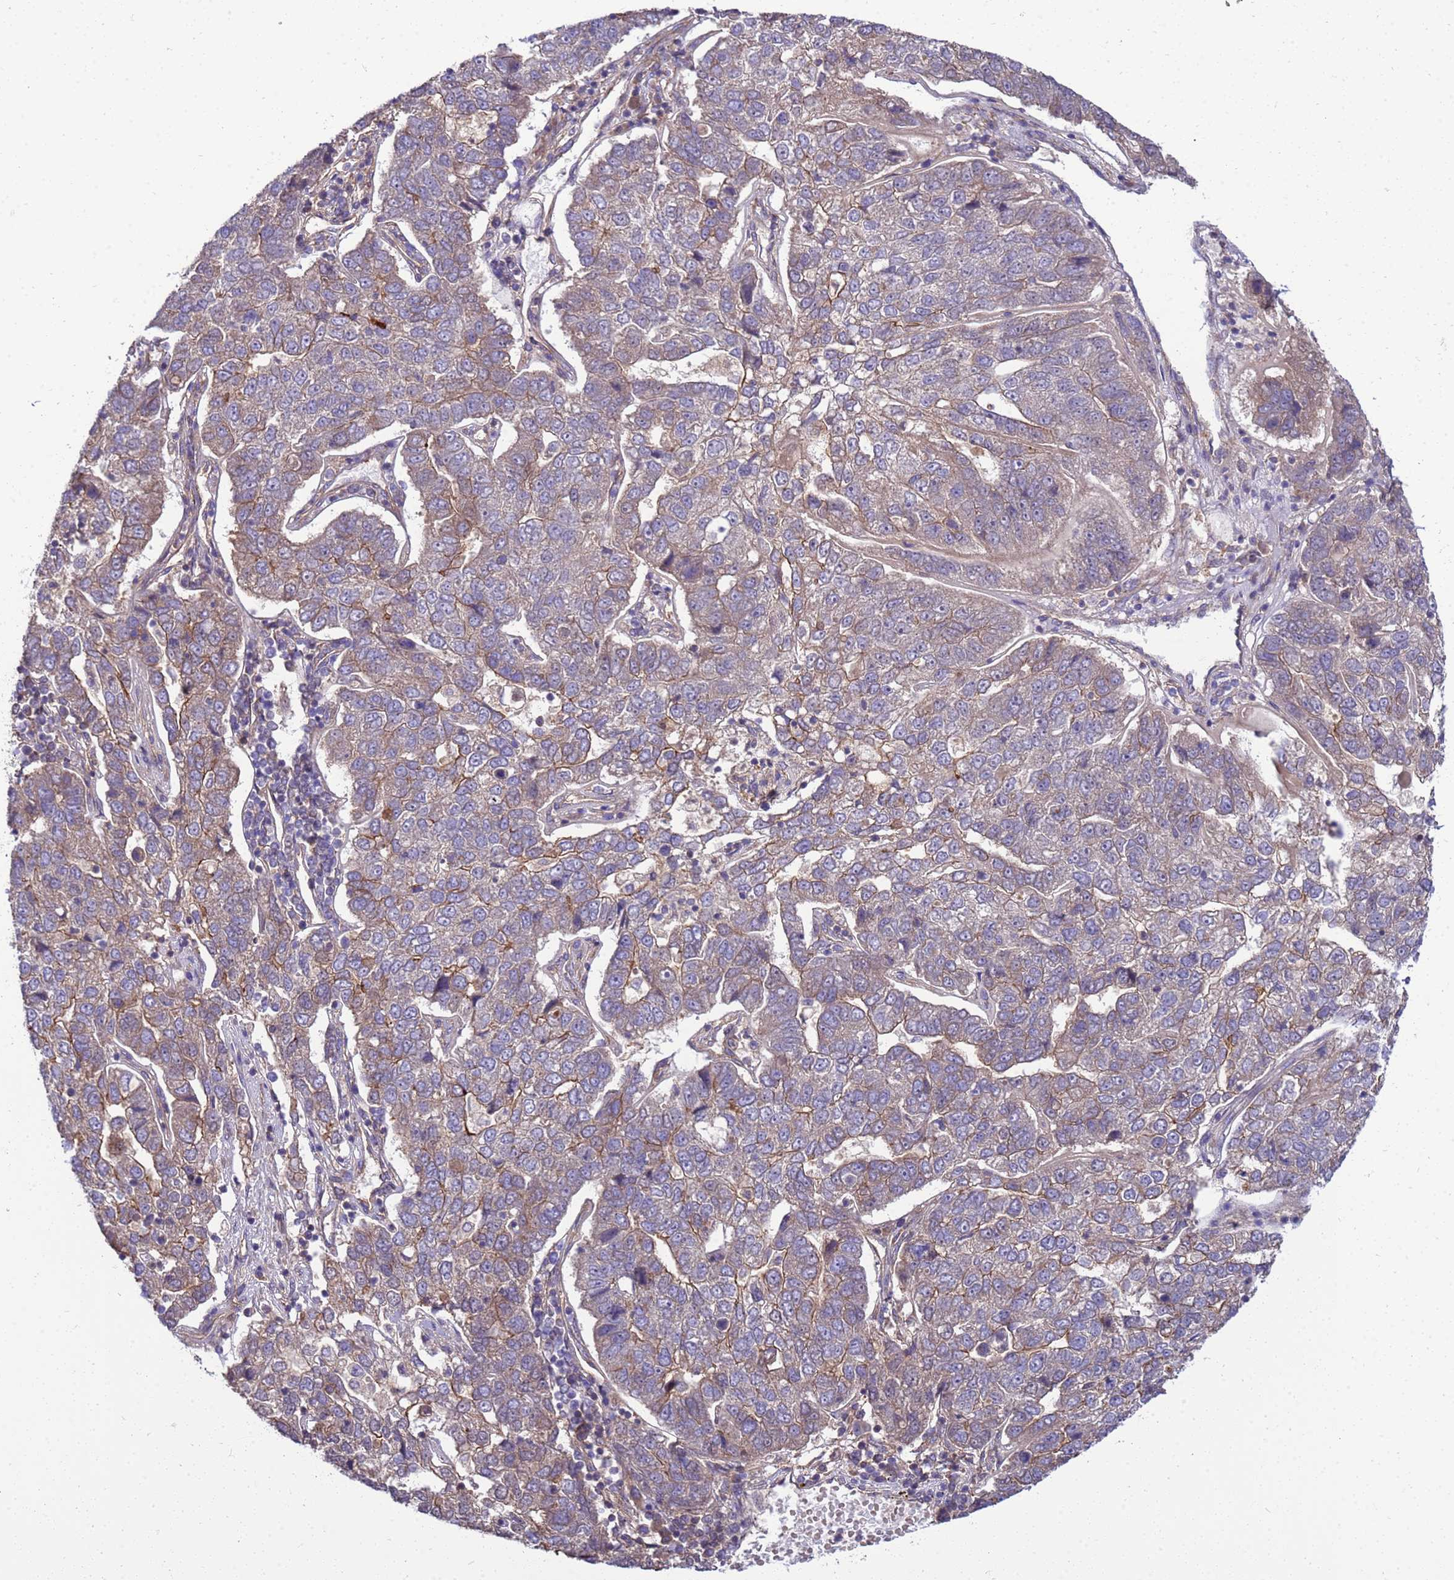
{"staining": {"intensity": "moderate", "quantity": "25%-75%", "location": "cytoplasmic/membranous"}, "tissue": "pancreatic cancer", "cell_type": "Tumor cells", "image_type": "cancer", "snomed": [{"axis": "morphology", "description": "Adenocarcinoma, NOS"}, {"axis": "topography", "description": "Pancreas"}], "caption": "Tumor cells exhibit medium levels of moderate cytoplasmic/membranous positivity in approximately 25%-75% of cells in pancreatic cancer. Immunohistochemistry stains the protein of interest in brown and the nuclei are stained blue.", "gene": "SMCO3", "patient": {"sex": "female", "age": 61}}